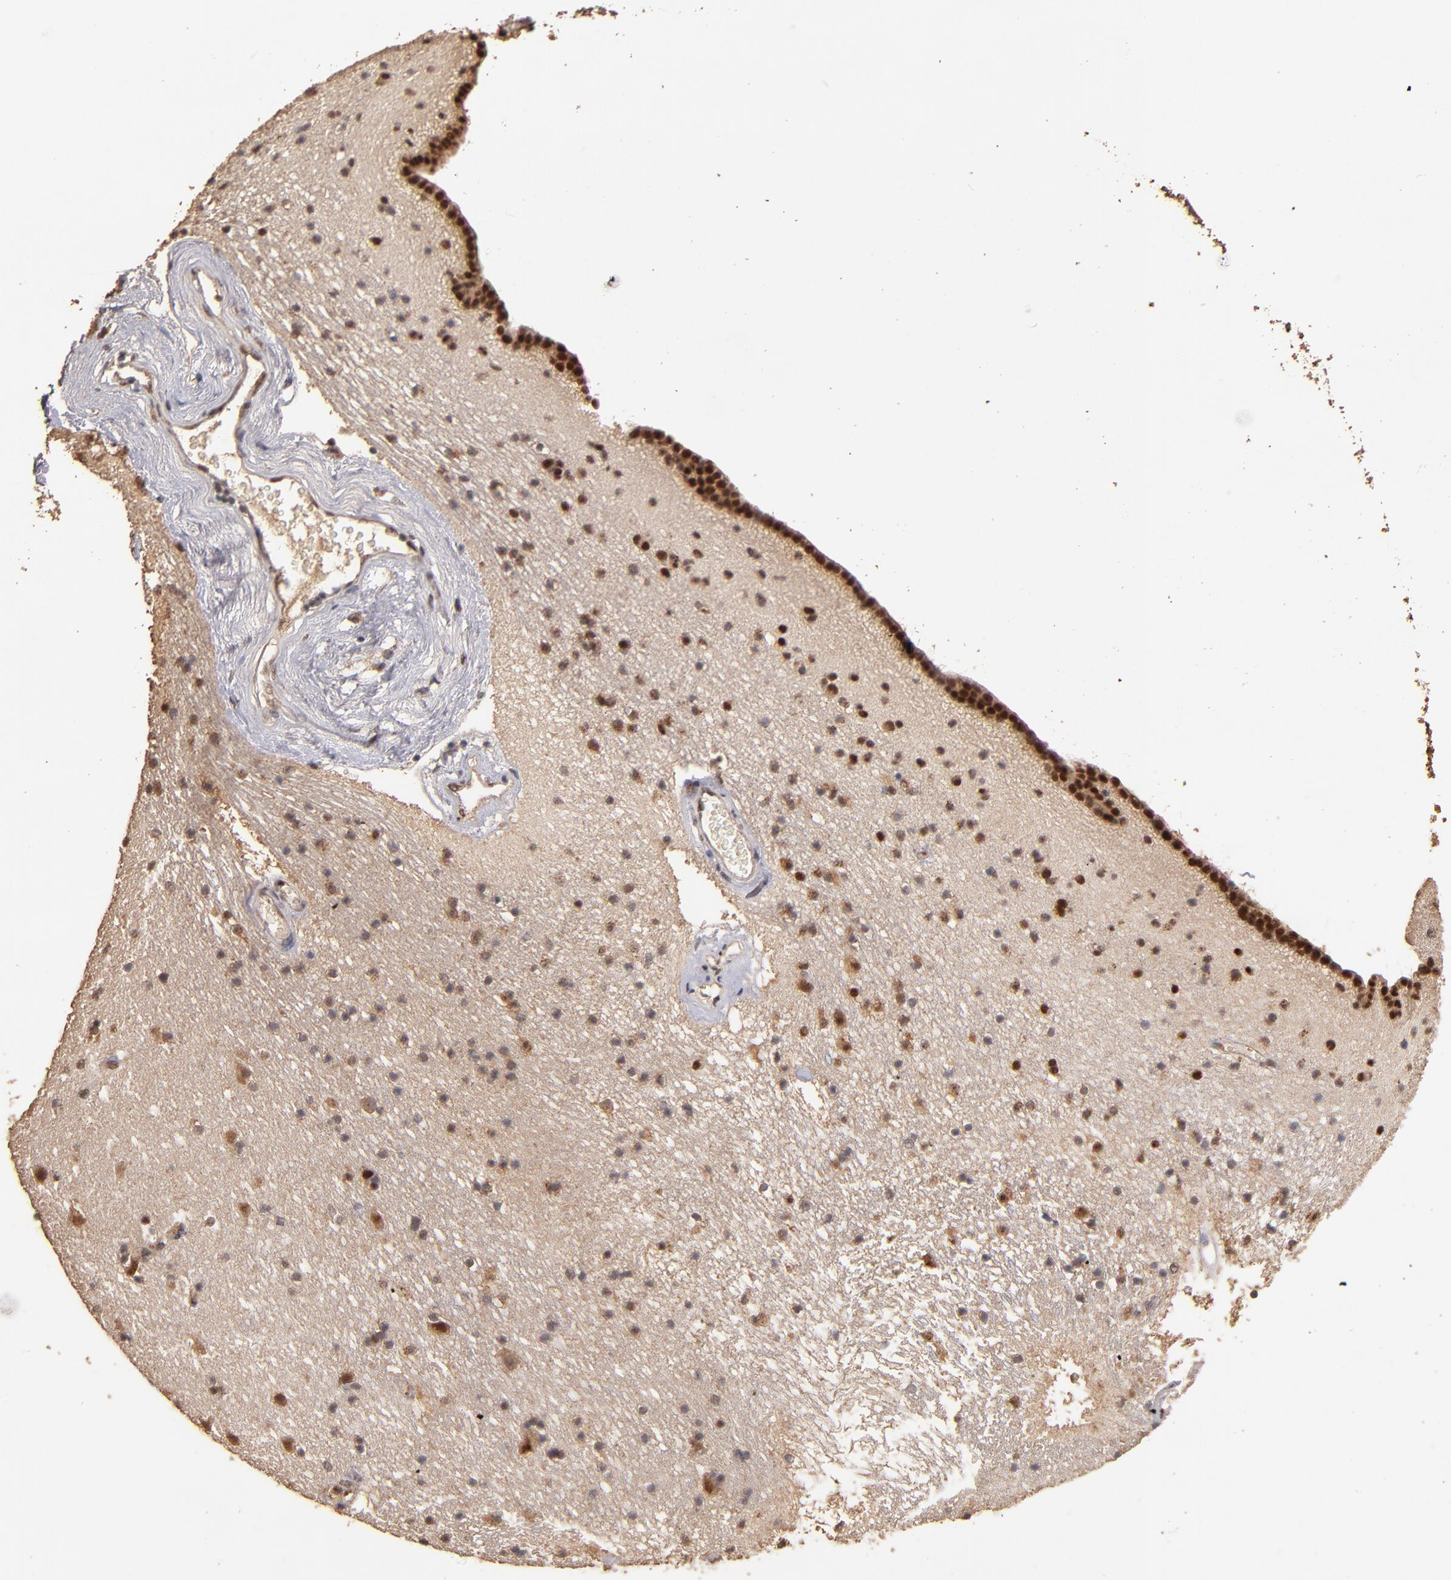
{"staining": {"intensity": "moderate", "quantity": ">75%", "location": "nuclear"}, "tissue": "caudate", "cell_type": "Glial cells", "image_type": "normal", "snomed": [{"axis": "morphology", "description": "Normal tissue, NOS"}, {"axis": "topography", "description": "Lateral ventricle wall"}], "caption": "Unremarkable caudate displays moderate nuclear positivity in about >75% of glial cells.", "gene": "EAPP", "patient": {"sex": "male", "age": 45}}